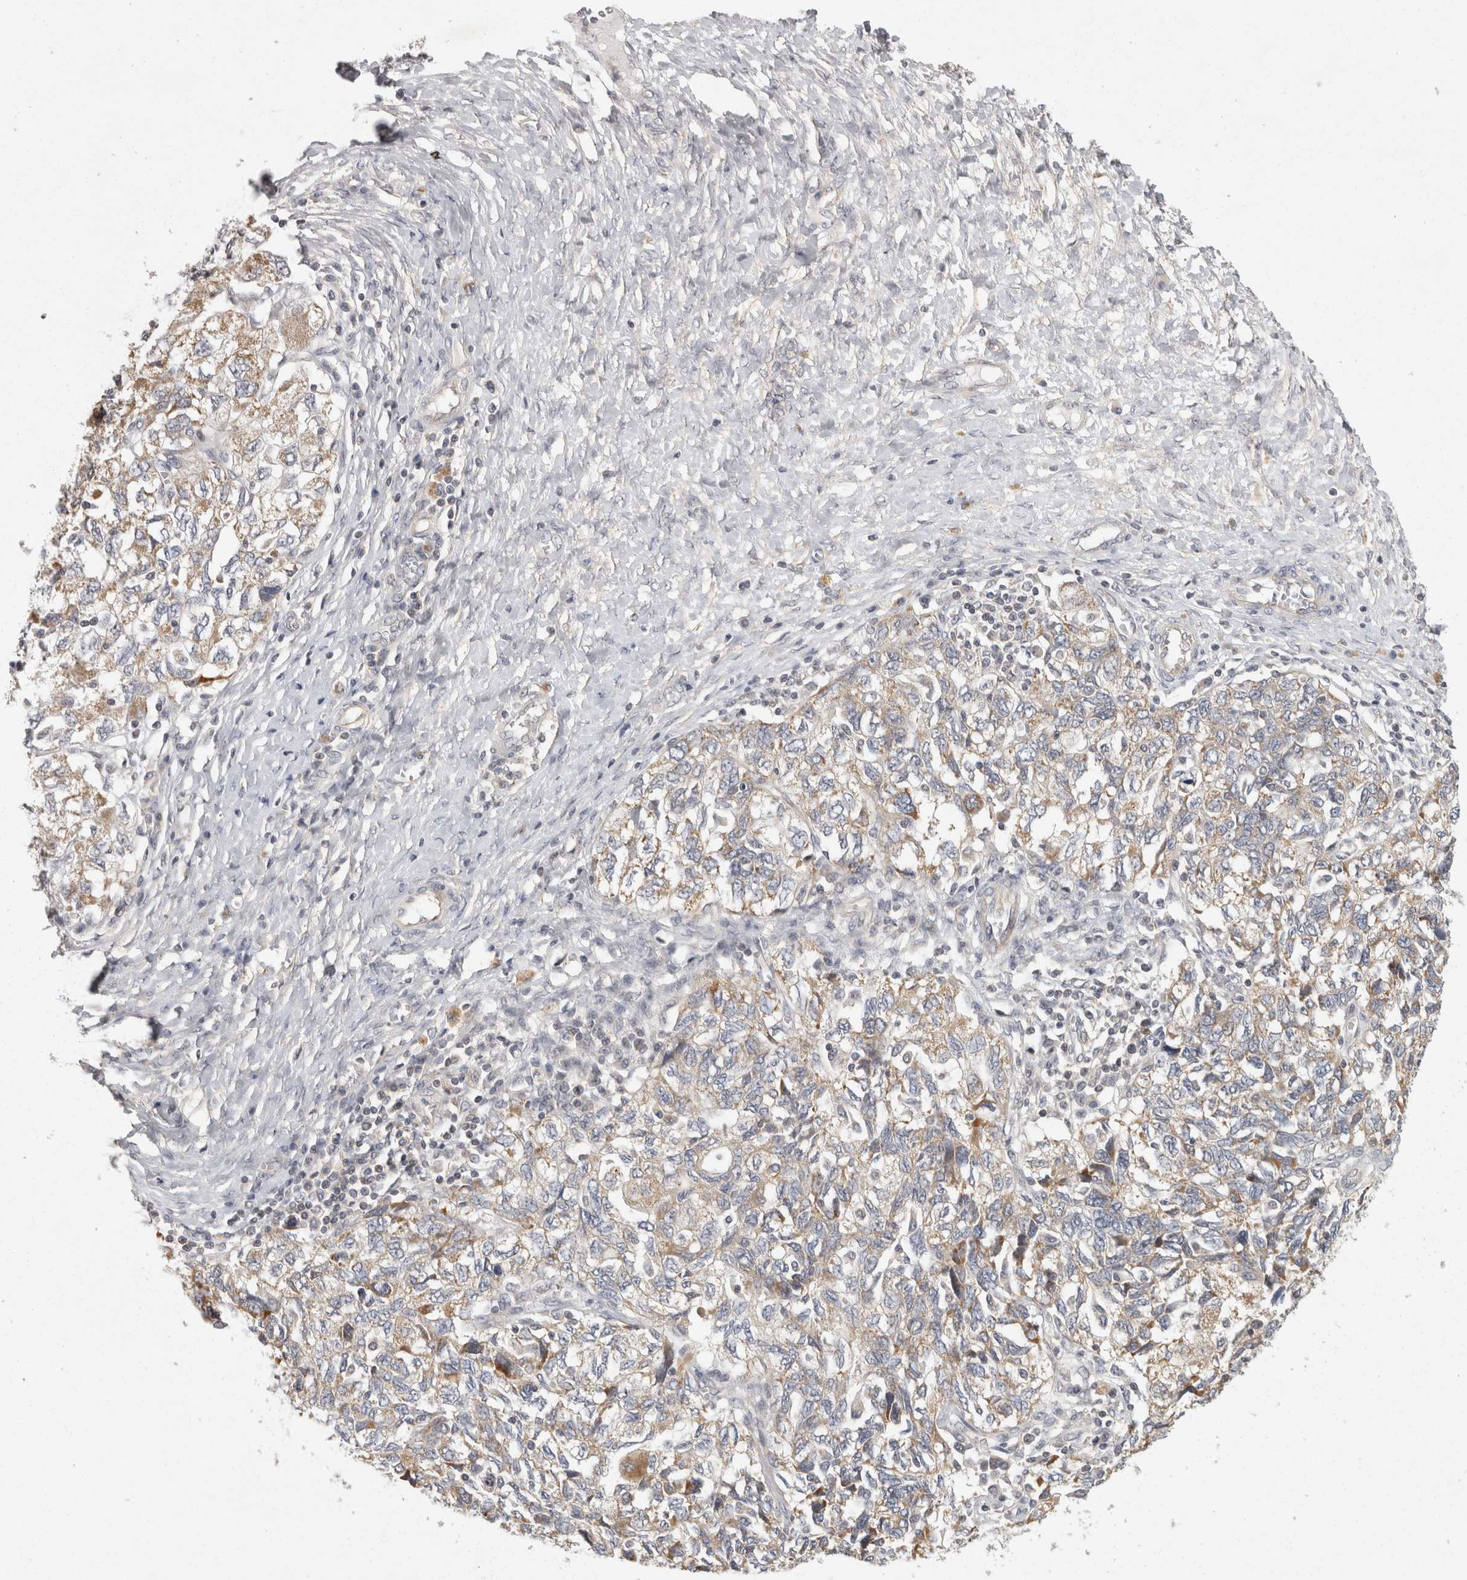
{"staining": {"intensity": "moderate", "quantity": ">75%", "location": "cytoplasmic/membranous"}, "tissue": "ovarian cancer", "cell_type": "Tumor cells", "image_type": "cancer", "snomed": [{"axis": "morphology", "description": "Carcinoma, NOS"}, {"axis": "morphology", "description": "Cystadenocarcinoma, serous, NOS"}, {"axis": "topography", "description": "Ovary"}], "caption": "Protein expression analysis of ovarian cancer displays moderate cytoplasmic/membranous staining in about >75% of tumor cells.", "gene": "ACAT2", "patient": {"sex": "female", "age": 69}}